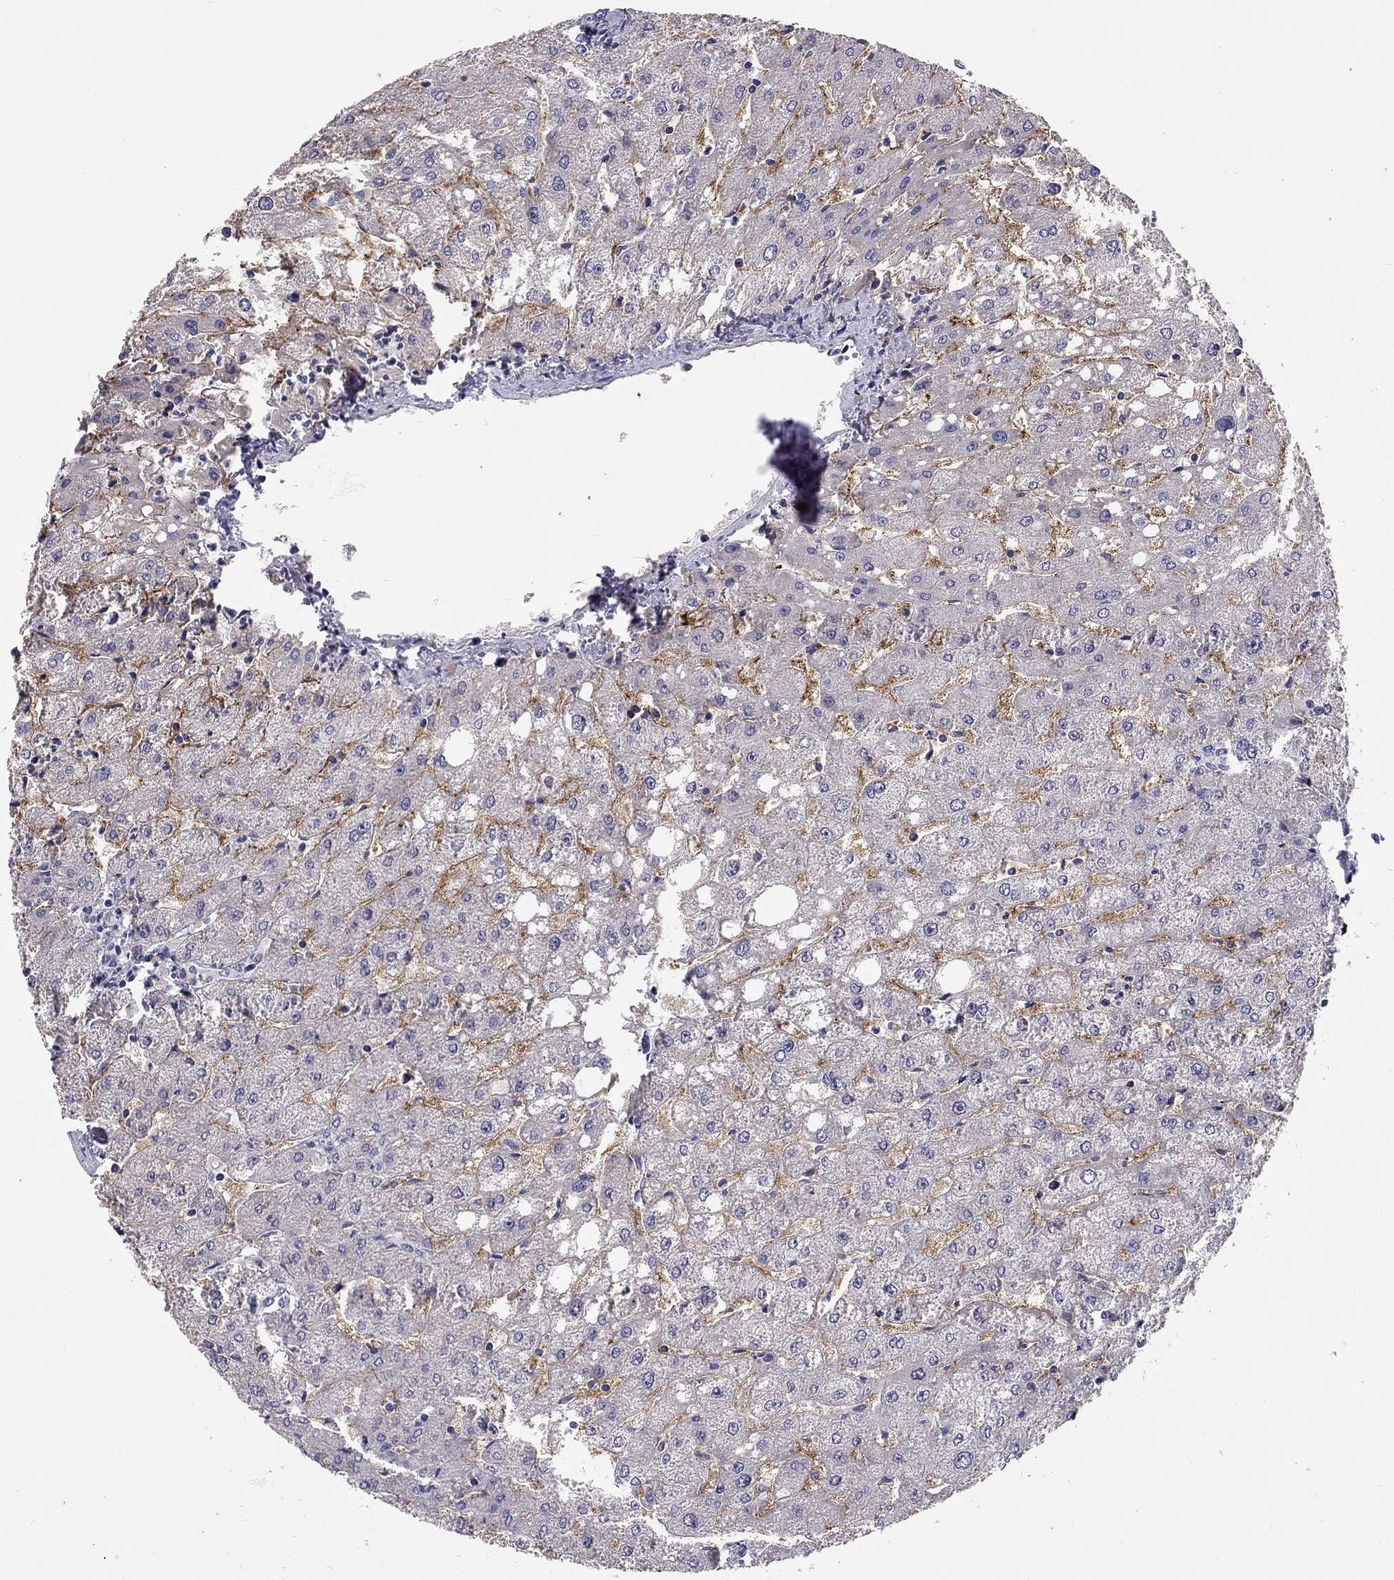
{"staining": {"intensity": "negative", "quantity": "none", "location": "none"}, "tissue": "liver", "cell_type": "Cholangiocytes", "image_type": "normal", "snomed": [{"axis": "morphology", "description": "Normal tissue, NOS"}, {"axis": "topography", "description": "Liver"}], "caption": "Immunohistochemical staining of unremarkable human liver displays no significant staining in cholangiocytes.", "gene": "SCARB1", "patient": {"sex": "male", "age": 67}}